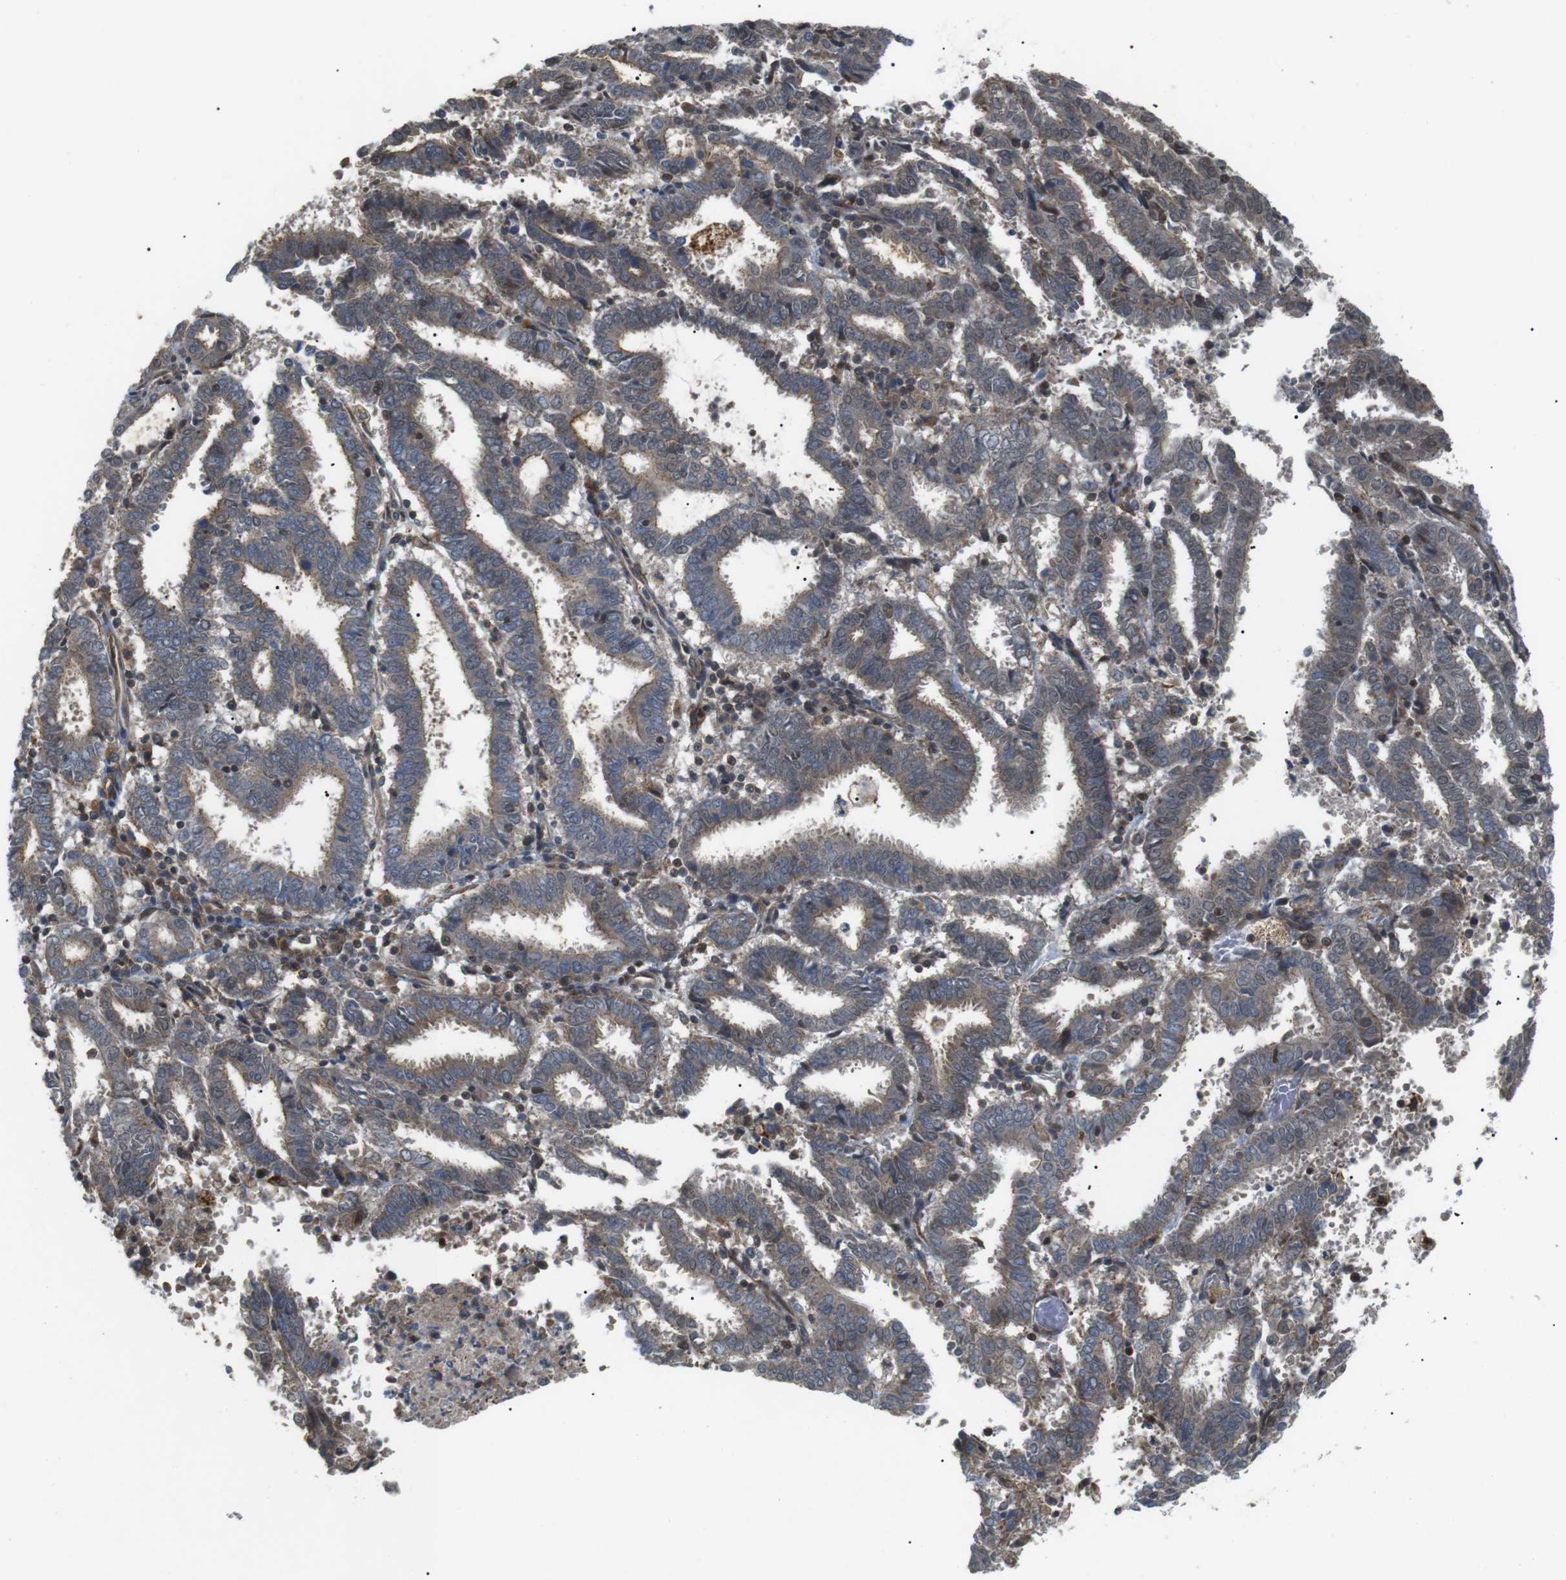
{"staining": {"intensity": "weak", "quantity": ">75%", "location": "cytoplasmic/membranous"}, "tissue": "endometrial cancer", "cell_type": "Tumor cells", "image_type": "cancer", "snomed": [{"axis": "morphology", "description": "Adenocarcinoma, NOS"}, {"axis": "topography", "description": "Uterus"}], "caption": "This is a histology image of IHC staining of endometrial cancer (adenocarcinoma), which shows weak positivity in the cytoplasmic/membranous of tumor cells.", "gene": "KANK2", "patient": {"sex": "female", "age": 83}}